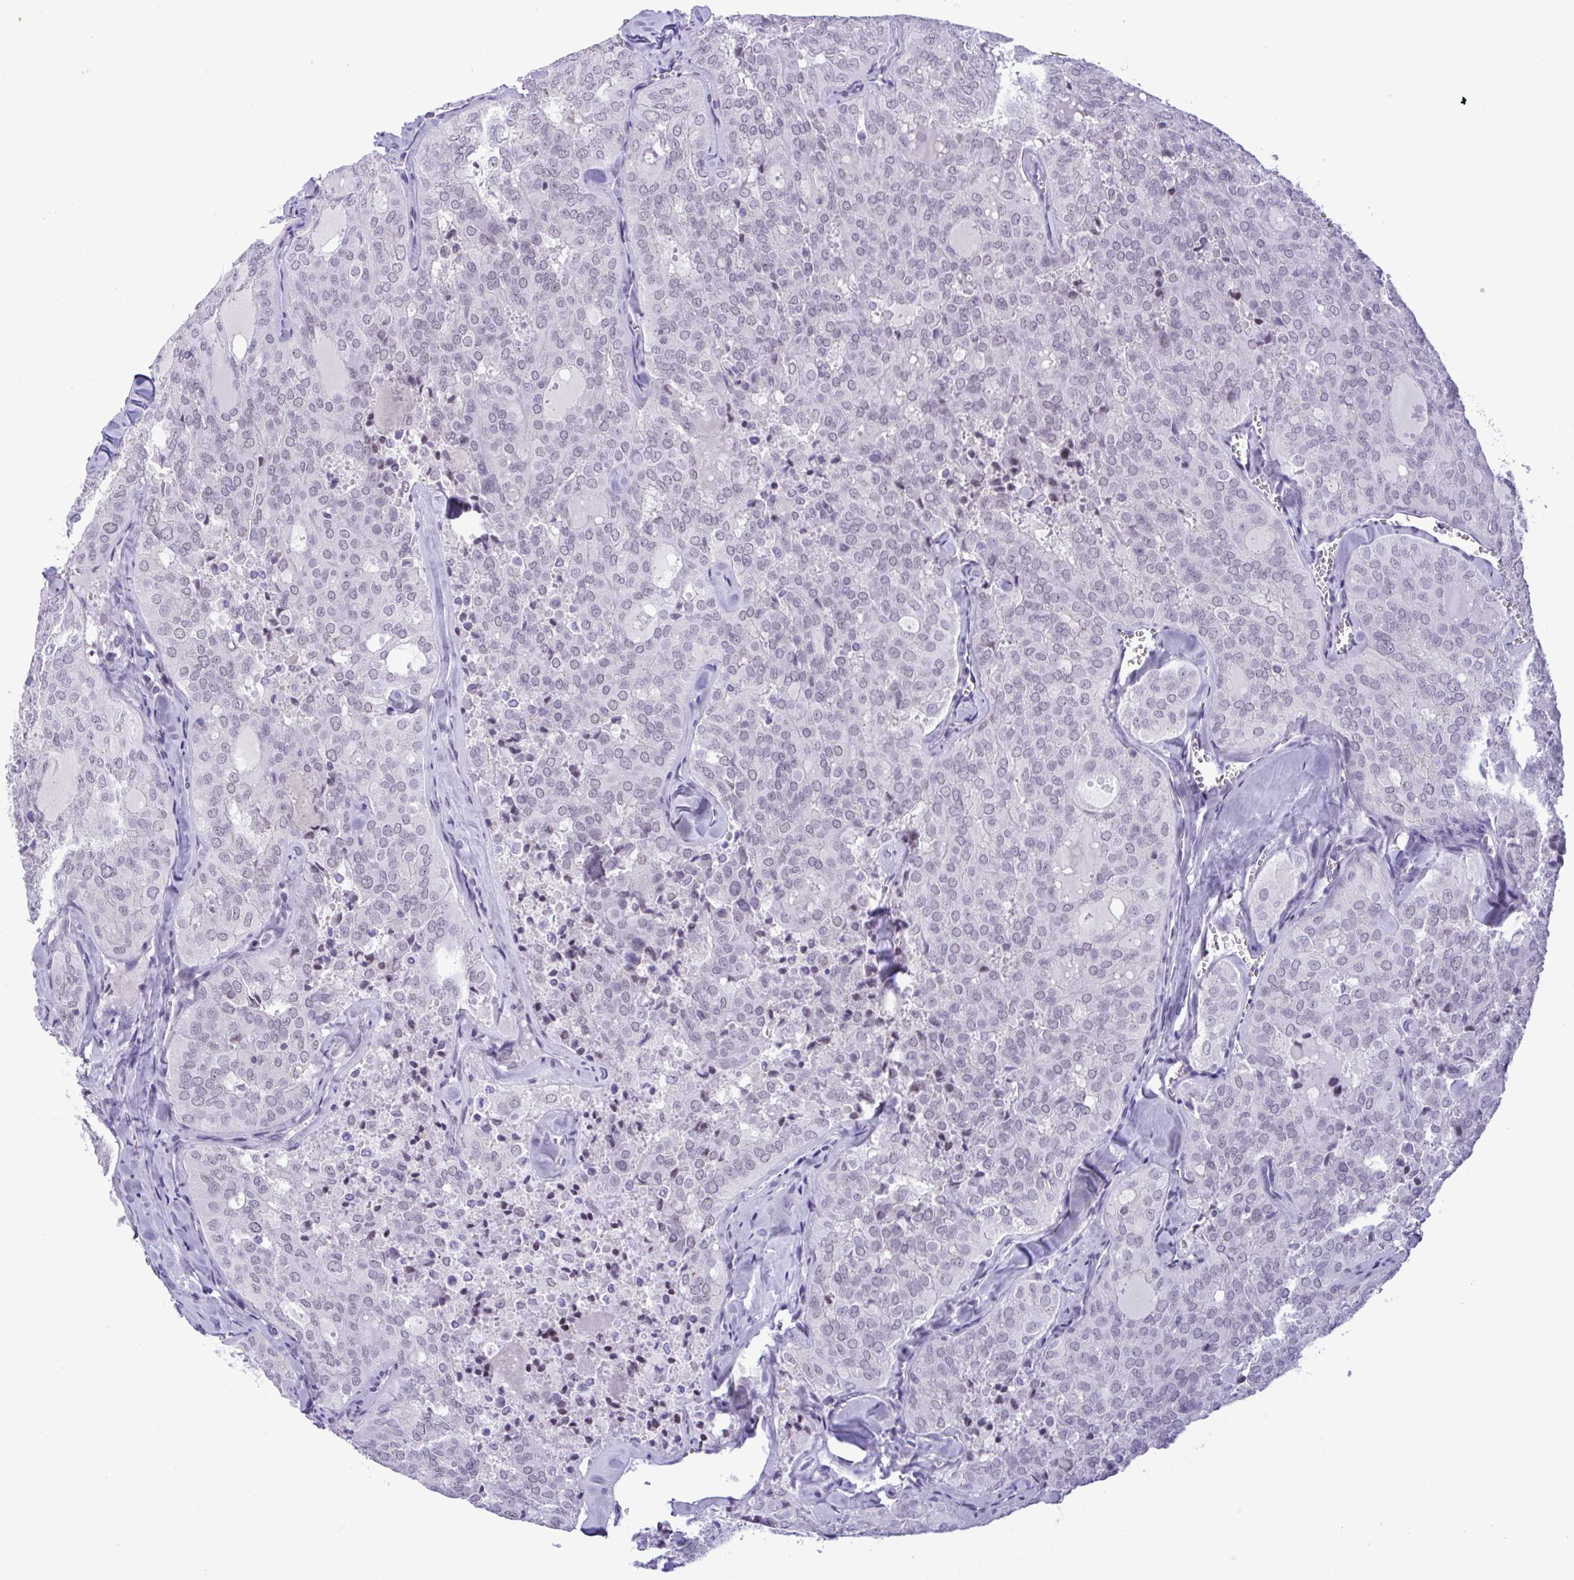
{"staining": {"intensity": "negative", "quantity": "none", "location": "none"}, "tissue": "thyroid cancer", "cell_type": "Tumor cells", "image_type": "cancer", "snomed": [{"axis": "morphology", "description": "Follicular adenoma carcinoma, NOS"}, {"axis": "topography", "description": "Thyroid gland"}], "caption": "Tumor cells show no significant expression in follicular adenoma carcinoma (thyroid). (IHC, brightfield microscopy, high magnification).", "gene": "YBX2", "patient": {"sex": "male", "age": 75}}